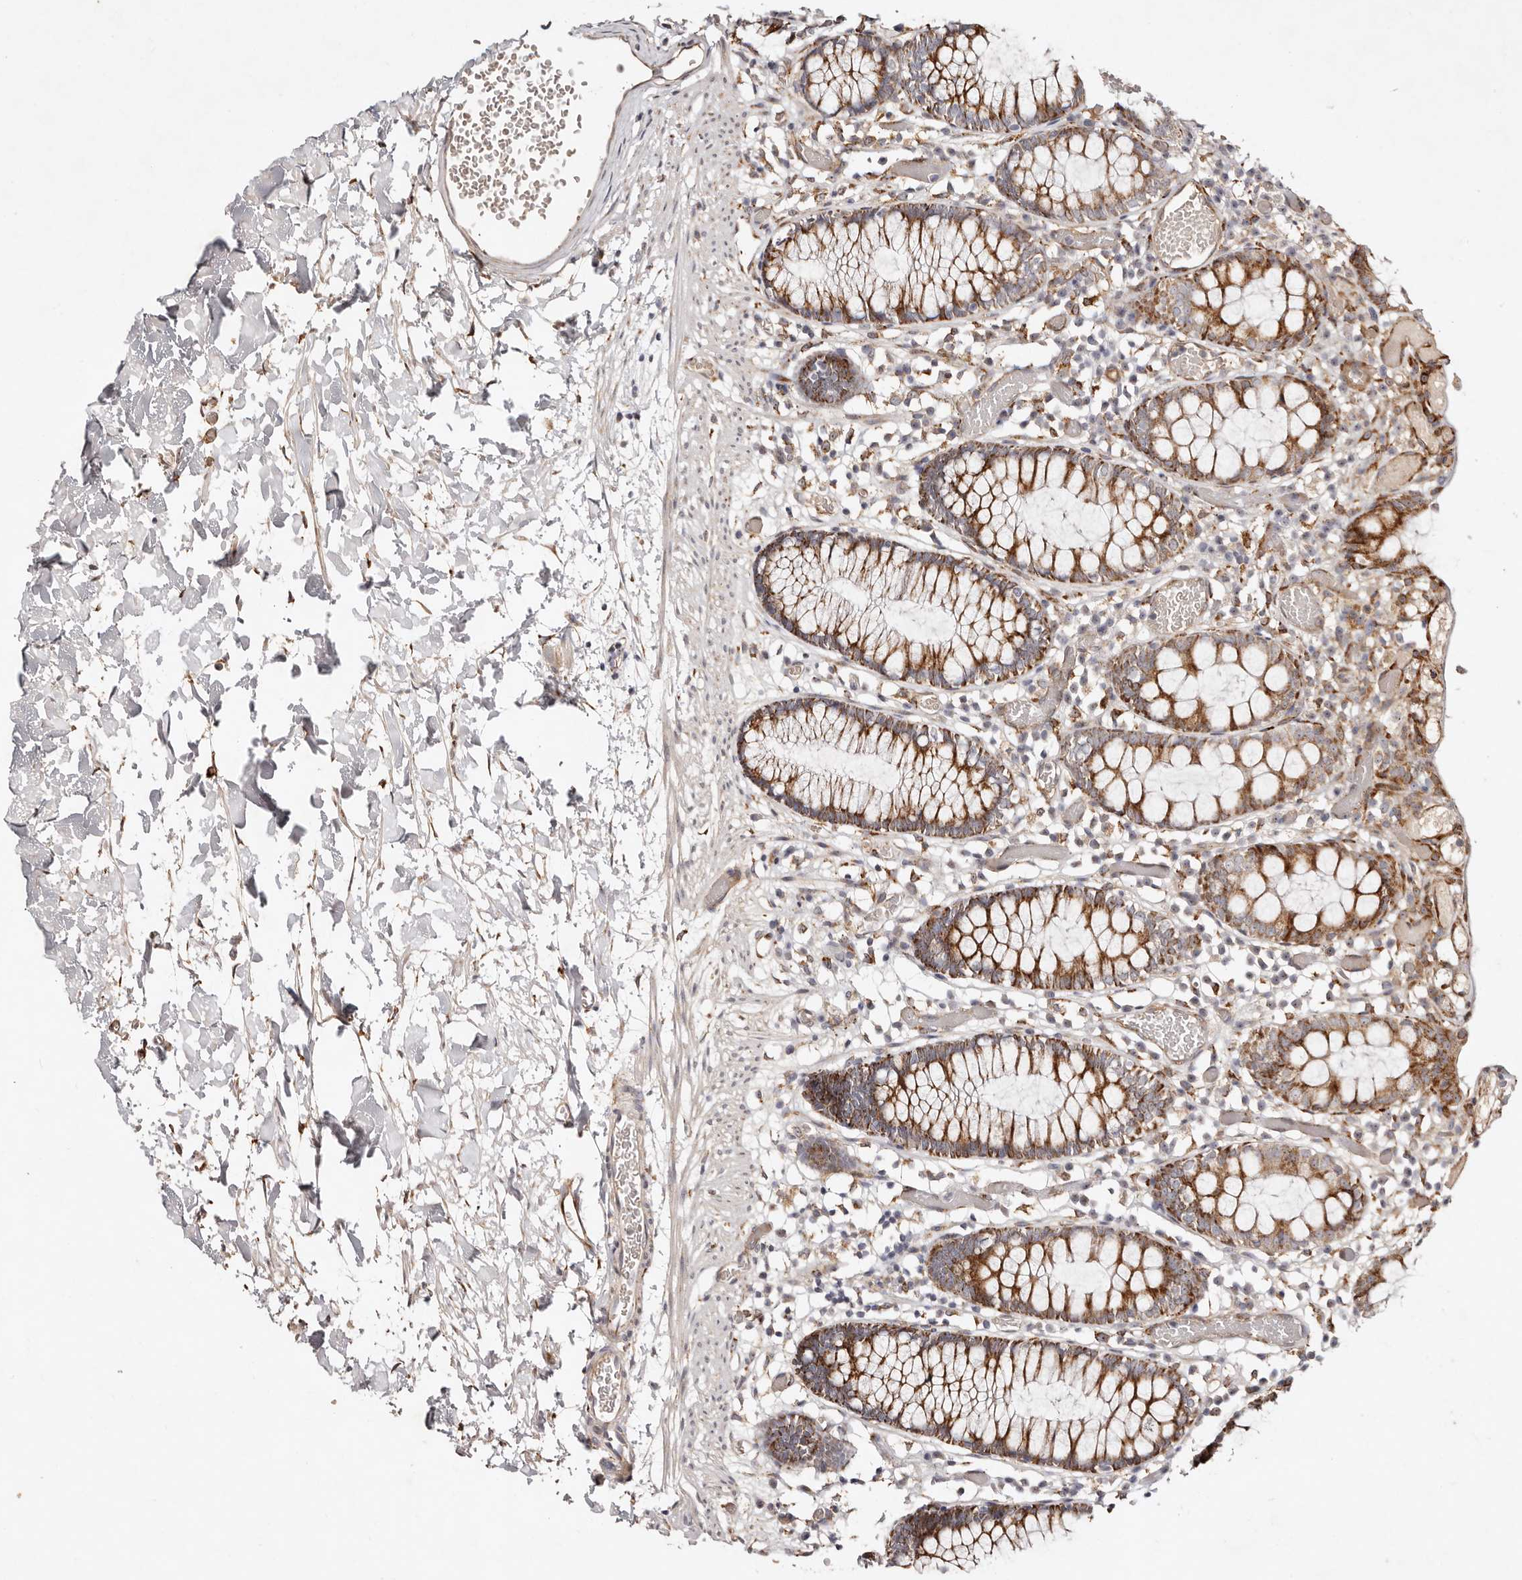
{"staining": {"intensity": "moderate", "quantity": ">75%", "location": "cytoplasmic/membranous"}, "tissue": "colon", "cell_type": "Endothelial cells", "image_type": "normal", "snomed": [{"axis": "morphology", "description": "Normal tissue, NOS"}, {"axis": "topography", "description": "Colon"}], "caption": "Immunohistochemical staining of normal colon shows medium levels of moderate cytoplasmic/membranous expression in approximately >75% of endothelial cells.", "gene": "SERPINH1", "patient": {"sex": "male", "age": 14}}